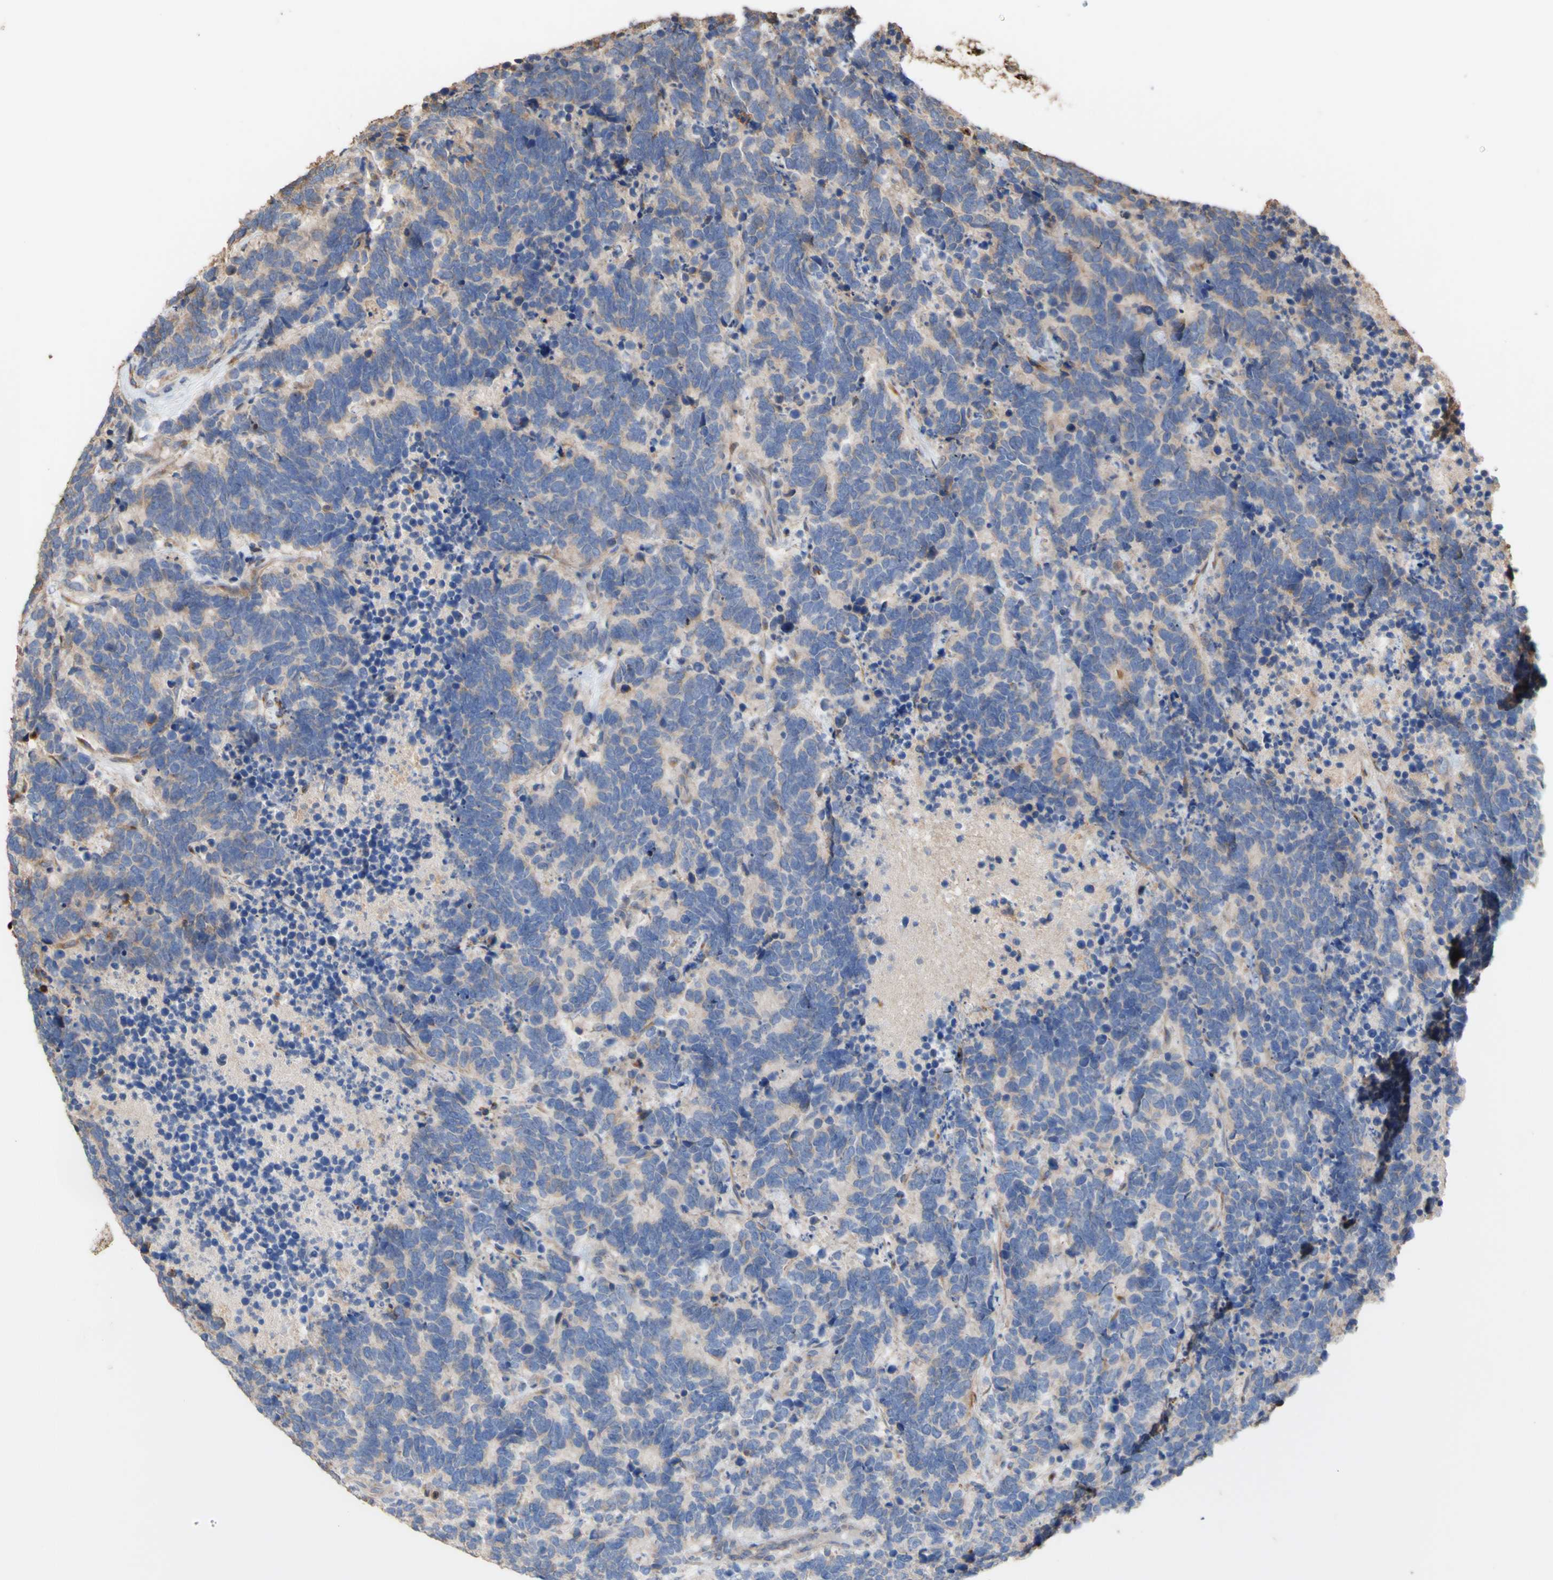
{"staining": {"intensity": "weak", "quantity": "<25%", "location": "cytoplasmic/membranous"}, "tissue": "carcinoid", "cell_type": "Tumor cells", "image_type": "cancer", "snomed": [{"axis": "morphology", "description": "Carcinoma, NOS"}, {"axis": "morphology", "description": "Carcinoid, malignant, NOS"}, {"axis": "topography", "description": "Urinary bladder"}], "caption": "Tumor cells are negative for brown protein staining in carcinoma.", "gene": "NECTIN3", "patient": {"sex": "male", "age": 57}}